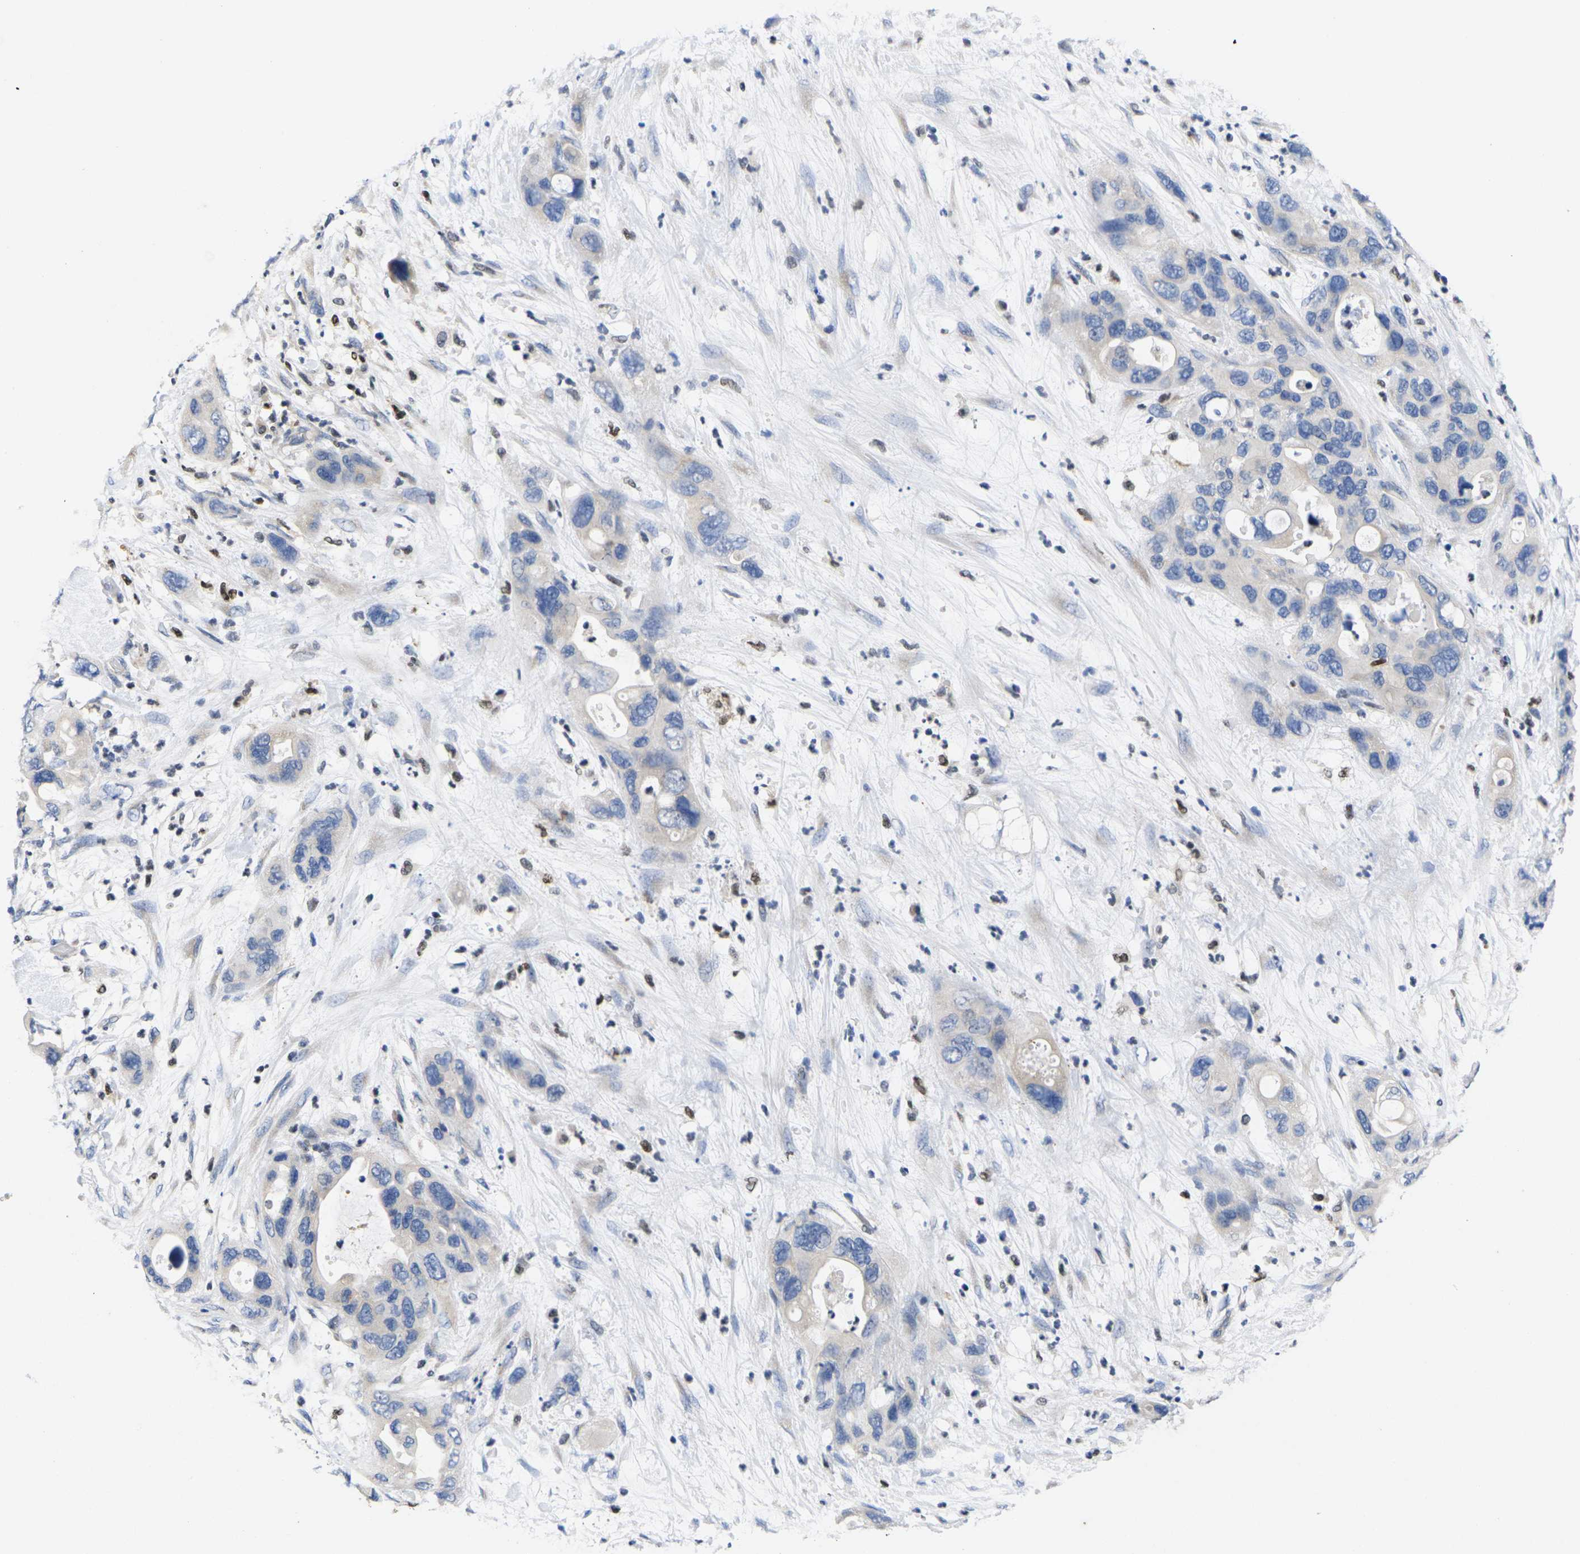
{"staining": {"intensity": "negative", "quantity": "none", "location": "none"}, "tissue": "pancreatic cancer", "cell_type": "Tumor cells", "image_type": "cancer", "snomed": [{"axis": "morphology", "description": "Adenocarcinoma, NOS"}, {"axis": "topography", "description": "Pancreas"}], "caption": "Micrograph shows no significant protein positivity in tumor cells of pancreatic adenocarcinoma.", "gene": "IKZF1", "patient": {"sex": "female", "age": 71}}